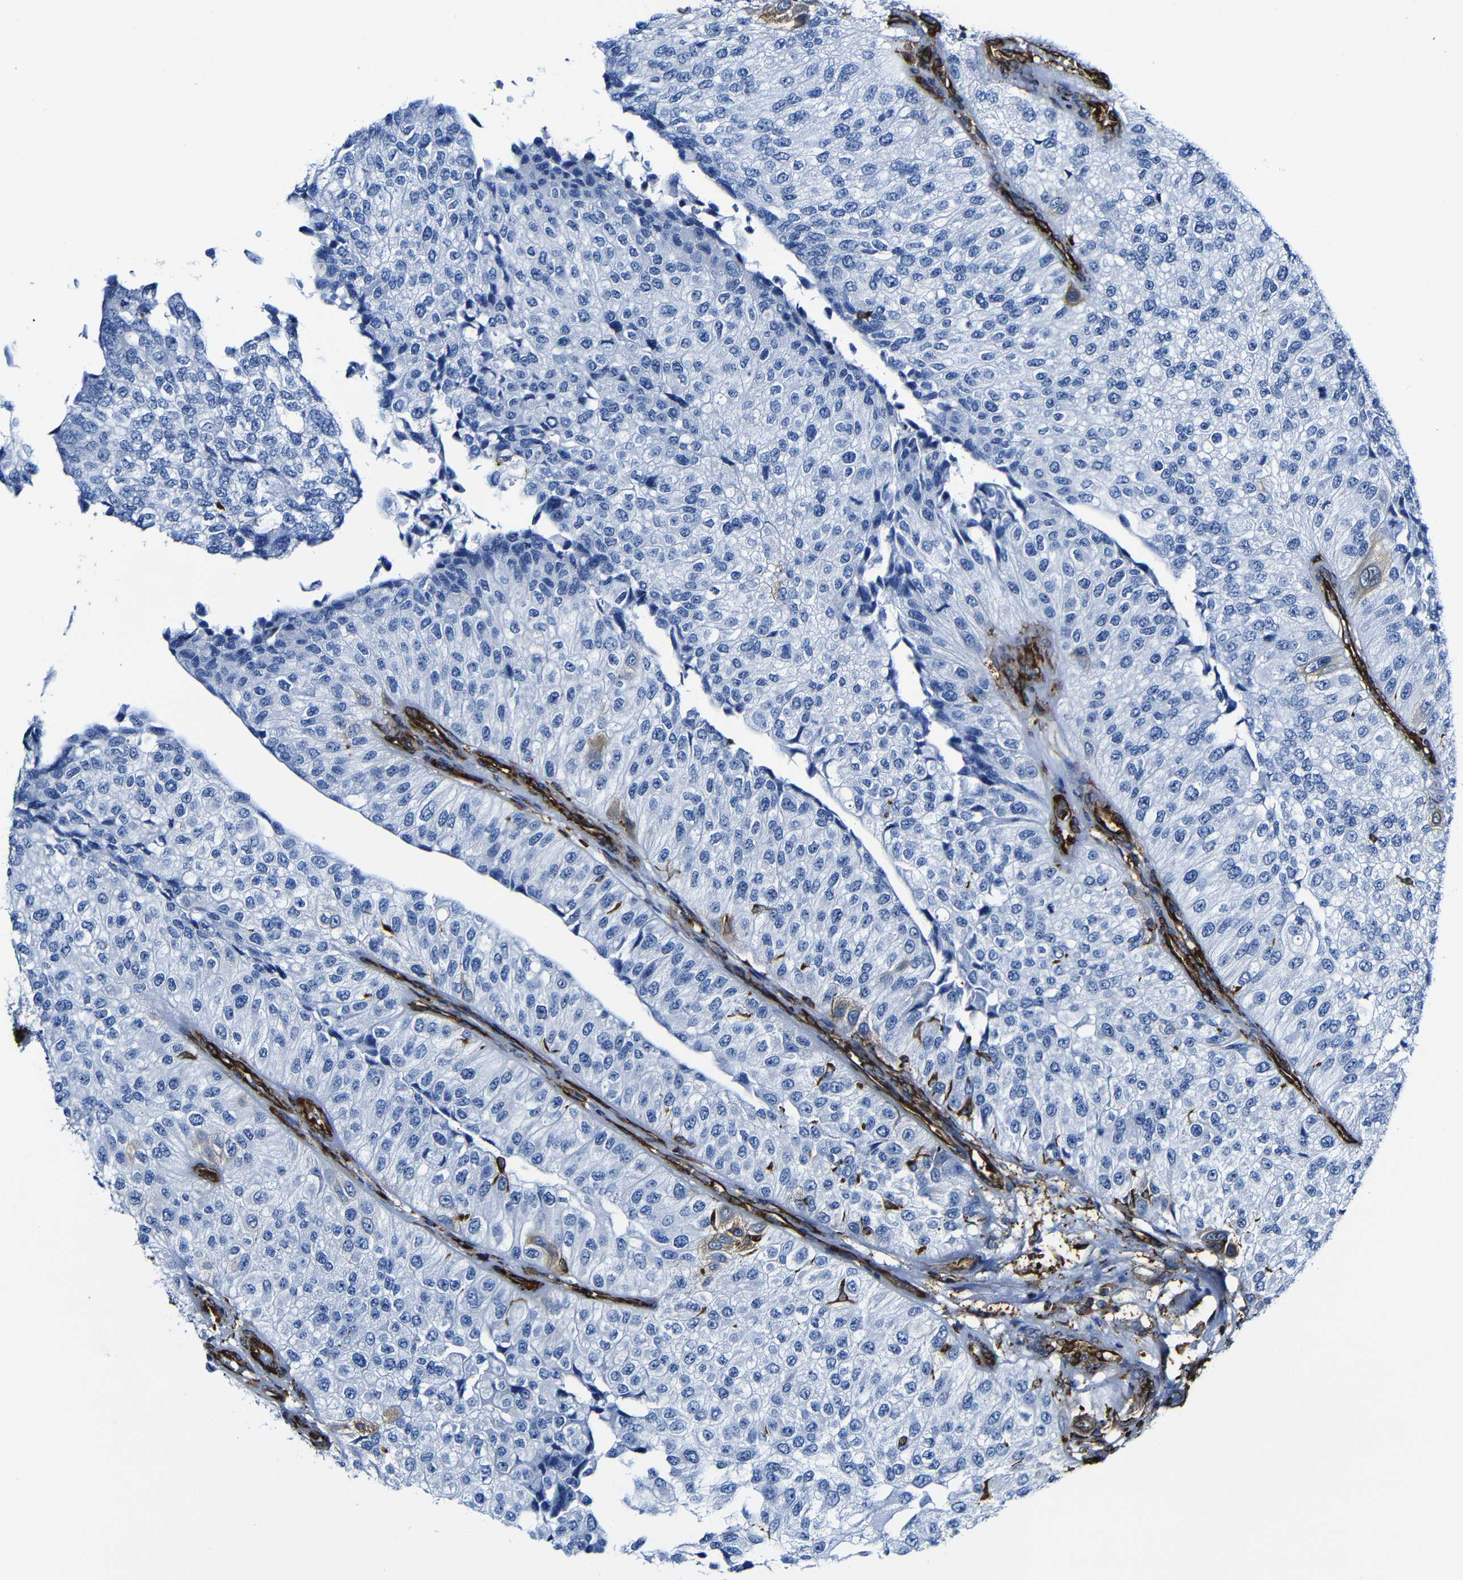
{"staining": {"intensity": "negative", "quantity": "none", "location": "none"}, "tissue": "urothelial cancer", "cell_type": "Tumor cells", "image_type": "cancer", "snomed": [{"axis": "morphology", "description": "Urothelial carcinoma, High grade"}, {"axis": "topography", "description": "Kidney"}, {"axis": "topography", "description": "Urinary bladder"}], "caption": "Immunohistochemistry micrograph of human urothelial cancer stained for a protein (brown), which exhibits no positivity in tumor cells. (DAB (3,3'-diaminobenzidine) immunohistochemistry (IHC) with hematoxylin counter stain).", "gene": "MSN", "patient": {"sex": "male", "age": 77}}